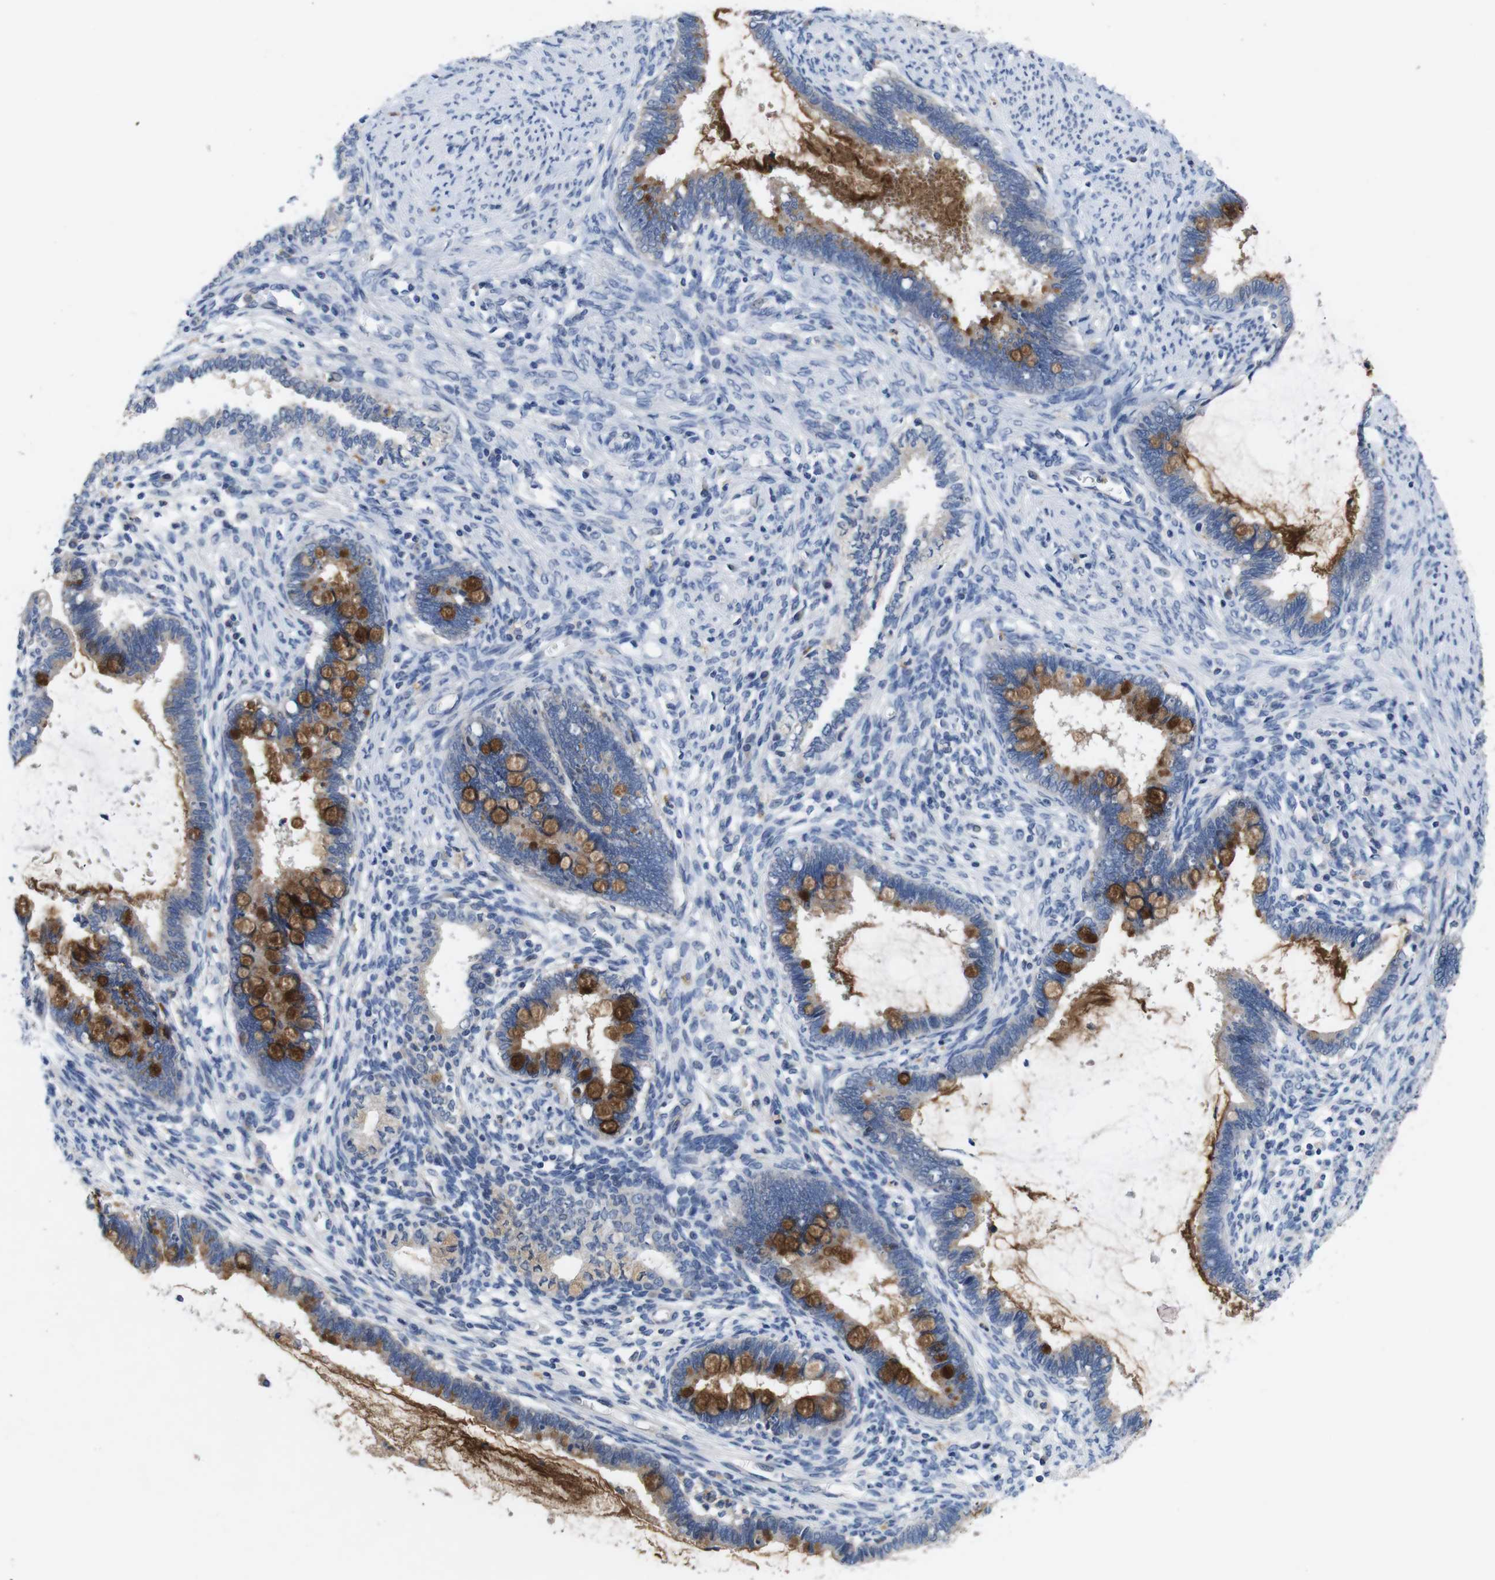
{"staining": {"intensity": "moderate", "quantity": "25%-75%", "location": "cytoplasmic/membranous"}, "tissue": "cervical cancer", "cell_type": "Tumor cells", "image_type": "cancer", "snomed": [{"axis": "morphology", "description": "Adenocarcinoma, NOS"}, {"axis": "topography", "description": "Cervix"}], "caption": "Brown immunohistochemical staining in cervical cancer shows moderate cytoplasmic/membranous positivity in approximately 25%-75% of tumor cells. The staining was performed using DAB to visualize the protein expression in brown, while the nuclei were stained in blue with hematoxylin (Magnification: 20x).", "gene": "C1RL", "patient": {"sex": "female", "age": 44}}